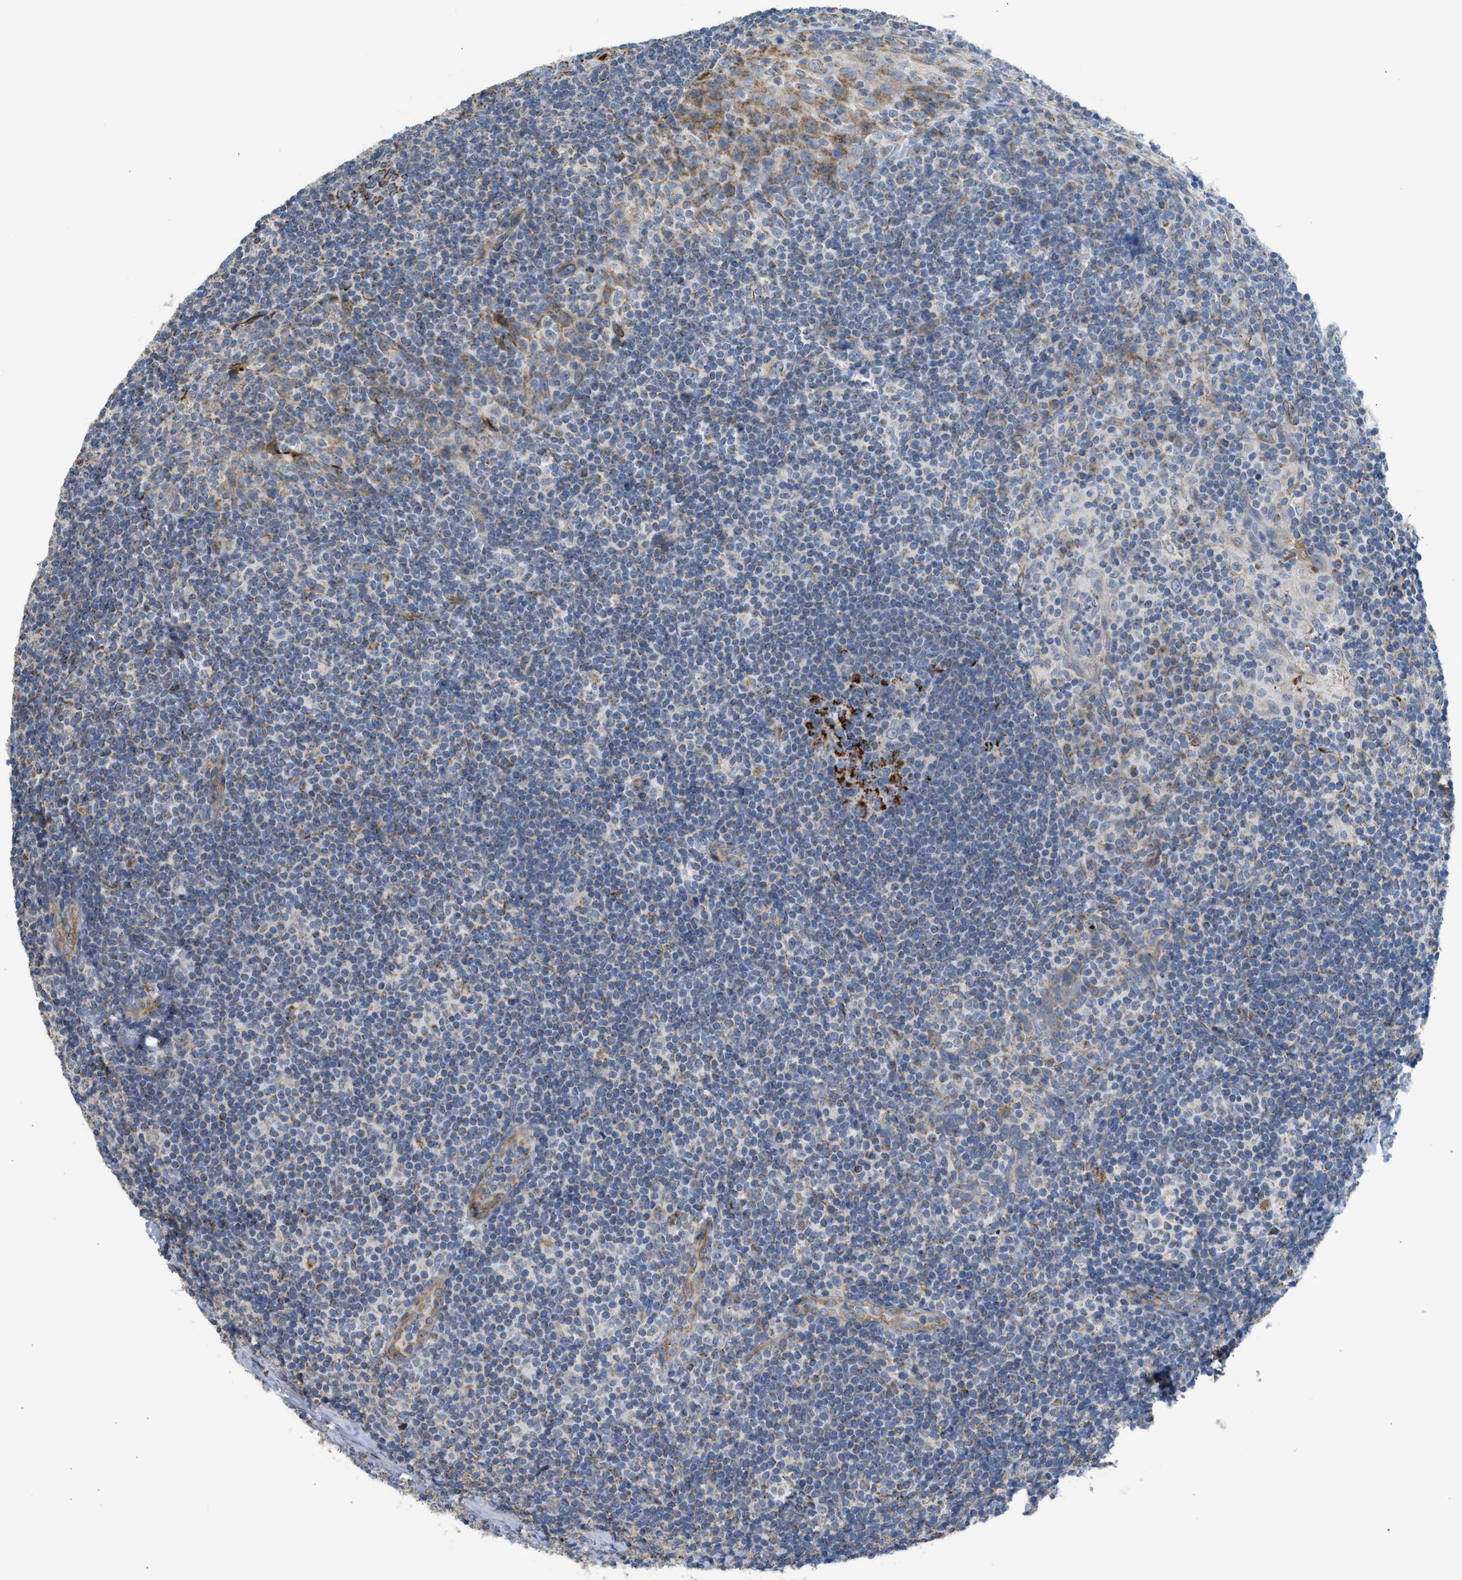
{"staining": {"intensity": "strong", "quantity": "25%-75%", "location": "cytoplasmic/membranous"}, "tissue": "tonsil", "cell_type": "Germinal center cells", "image_type": "normal", "snomed": [{"axis": "morphology", "description": "Normal tissue, NOS"}, {"axis": "topography", "description": "Tonsil"}], "caption": "Immunohistochemistry of benign human tonsil shows high levels of strong cytoplasmic/membranous positivity in about 25%-75% of germinal center cells.", "gene": "GOT2", "patient": {"sex": "male", "age": 37}}